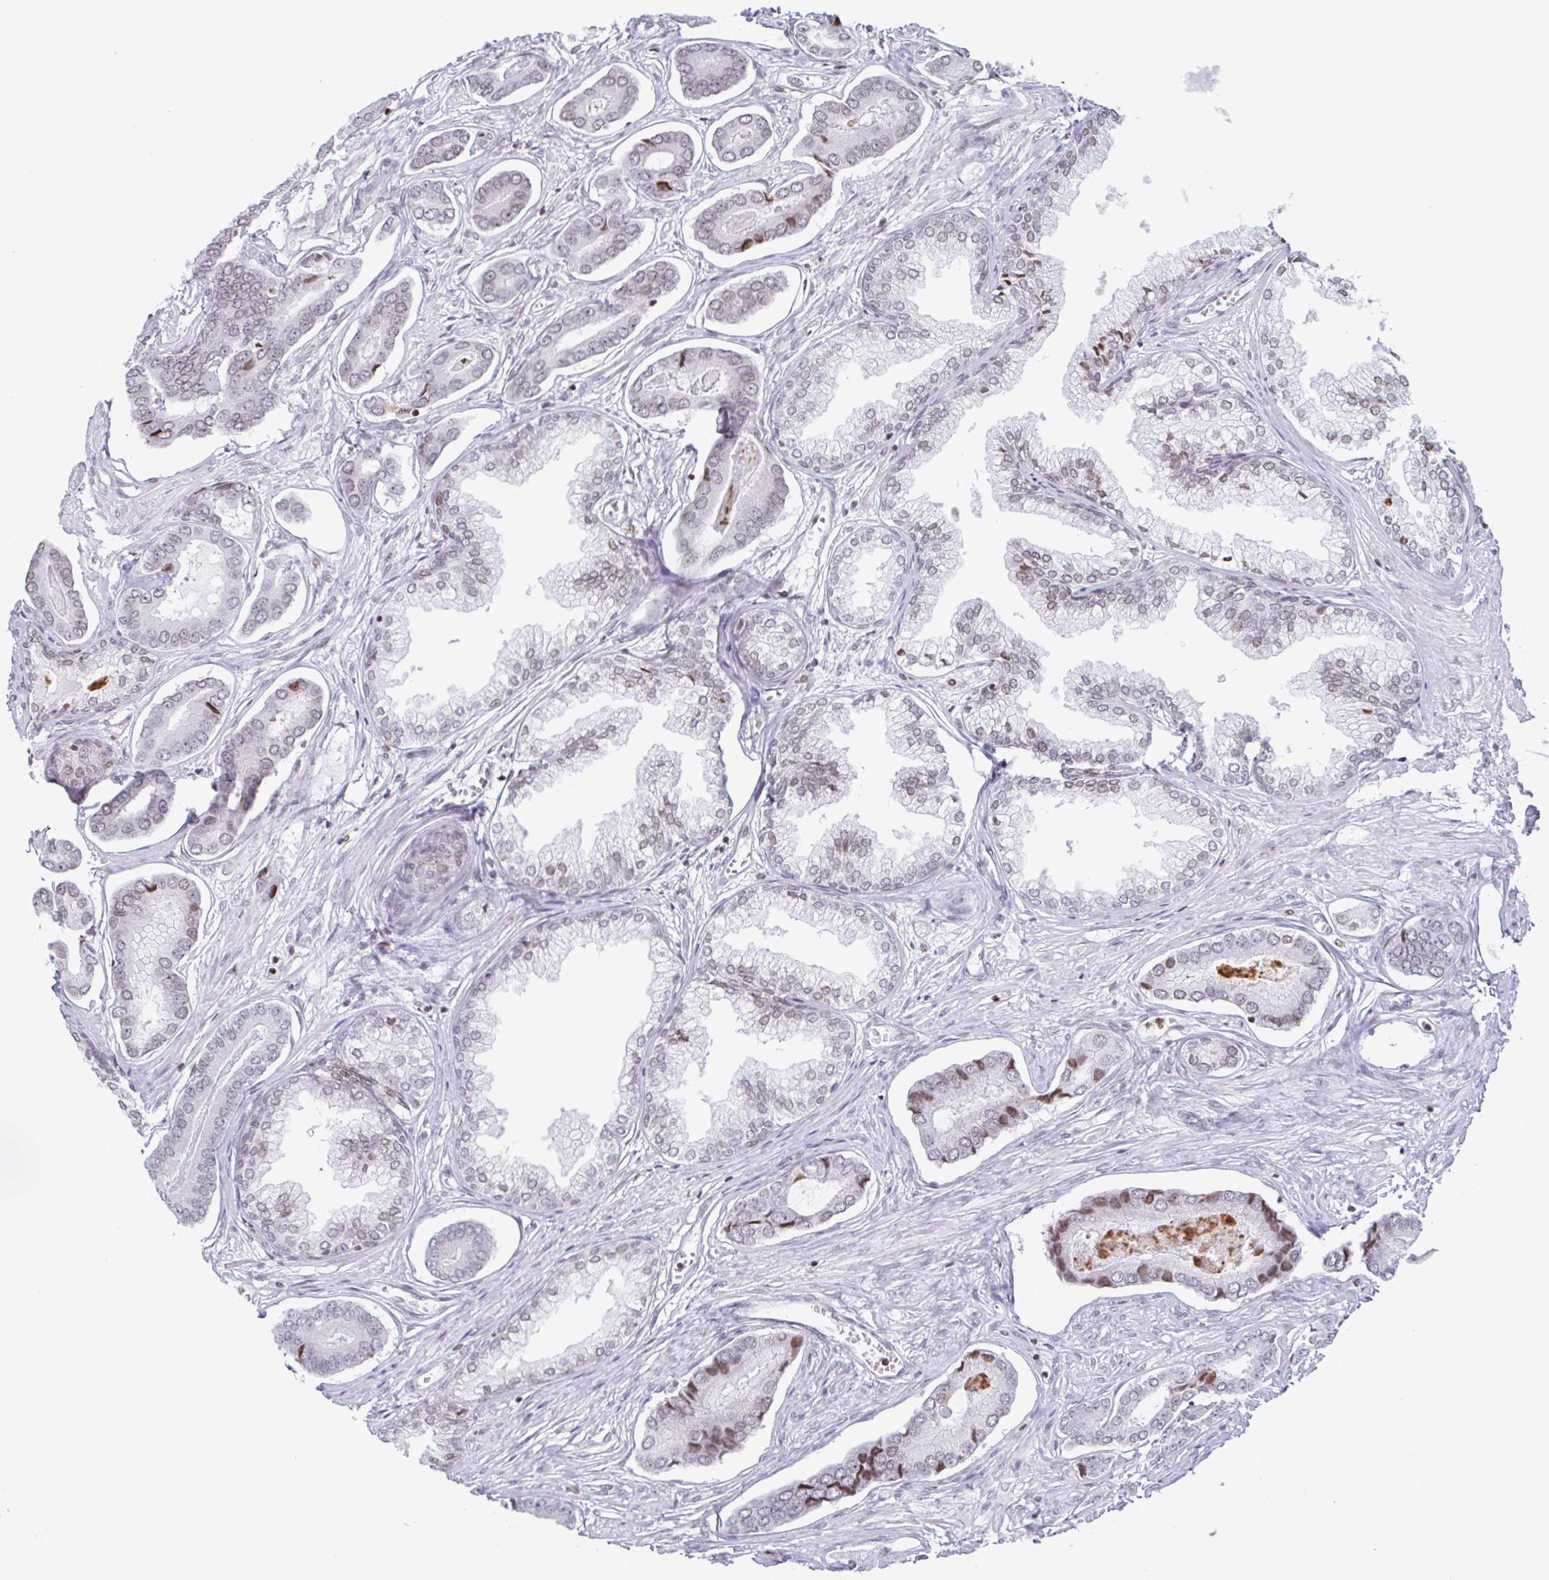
{"staining": {"intensity": "weak", "quantity": "25%-75%", "location": "nuclear"}, "tissue": "prostate cancer", "cell_type": "Tumor cells", "image_type": "cancer", "snomed": [{"axis": "morphology", "description": "Adenocarcinoma, NOS"}, {"axis": "topography", "description": "Prostate and seminal vesicle, NOS"}], "caption": "Prostate cancer stained for a protein (brown) demonstrates weak nuclear positive positivity in about 25%-75% of tumor cells.", "gene": "NOL6", "patient": {"sex": "male", "age": 76}}